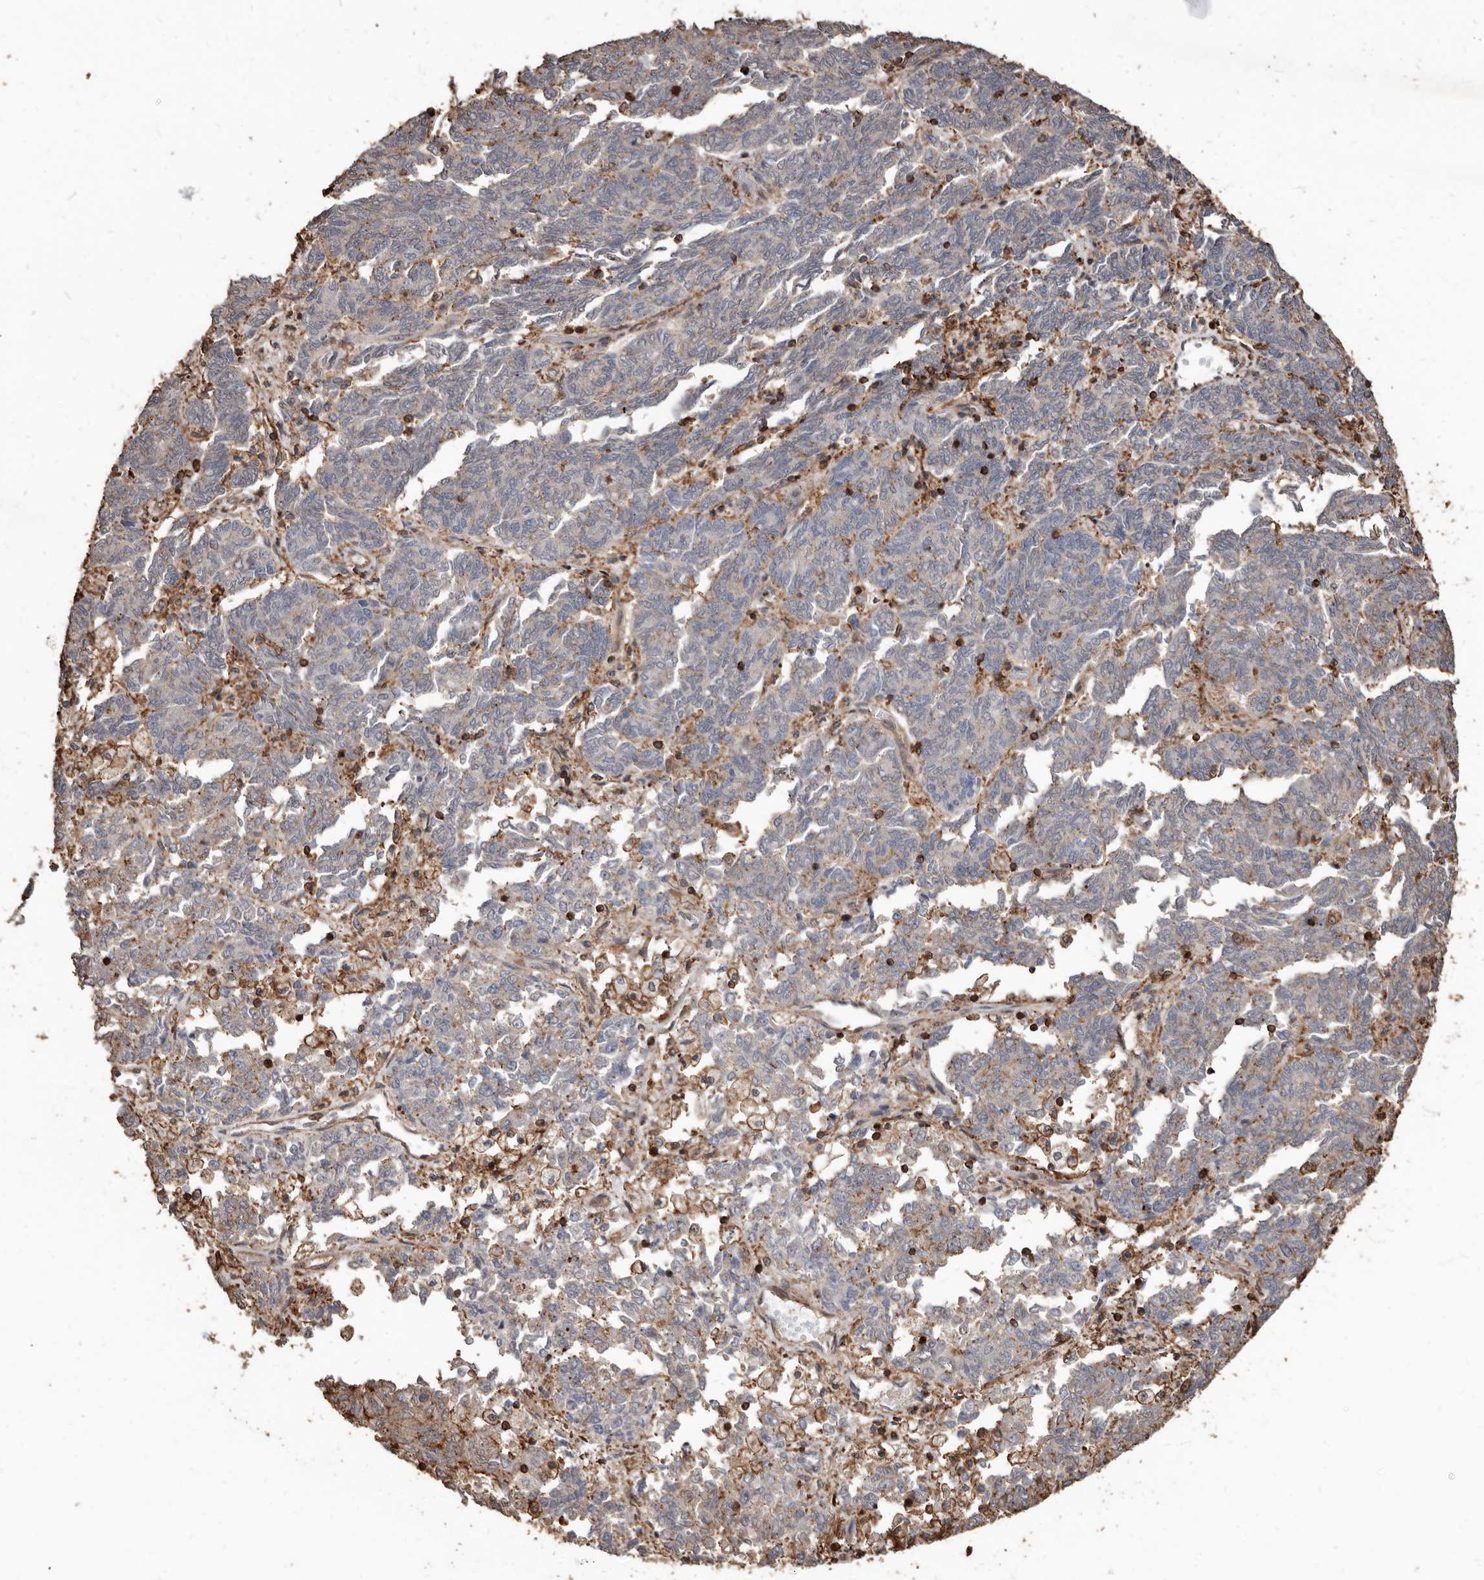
{"staining": {"intensity": "weak", "quantity": "25%-75%", "location": "cytoplasmic/membranous"}, "tissue": "endometrial cancer", "cell_type": "Tumor cells", "image_type": "cancer", "snomed": [{"axis": "morphology", "description": "Adenocarcinoma, NOS"}, {"axis": "topography", "description": "Endometrium"}], "caption": "Immunohistochemistry (DAB) staining of human endometrial cancer demonstrates weak cytoplasmic/membranous protein staining in about 25%-75% of tumor cells.", "gene": "GSK3A", "patient": {"sex": "female", "age": 80}}